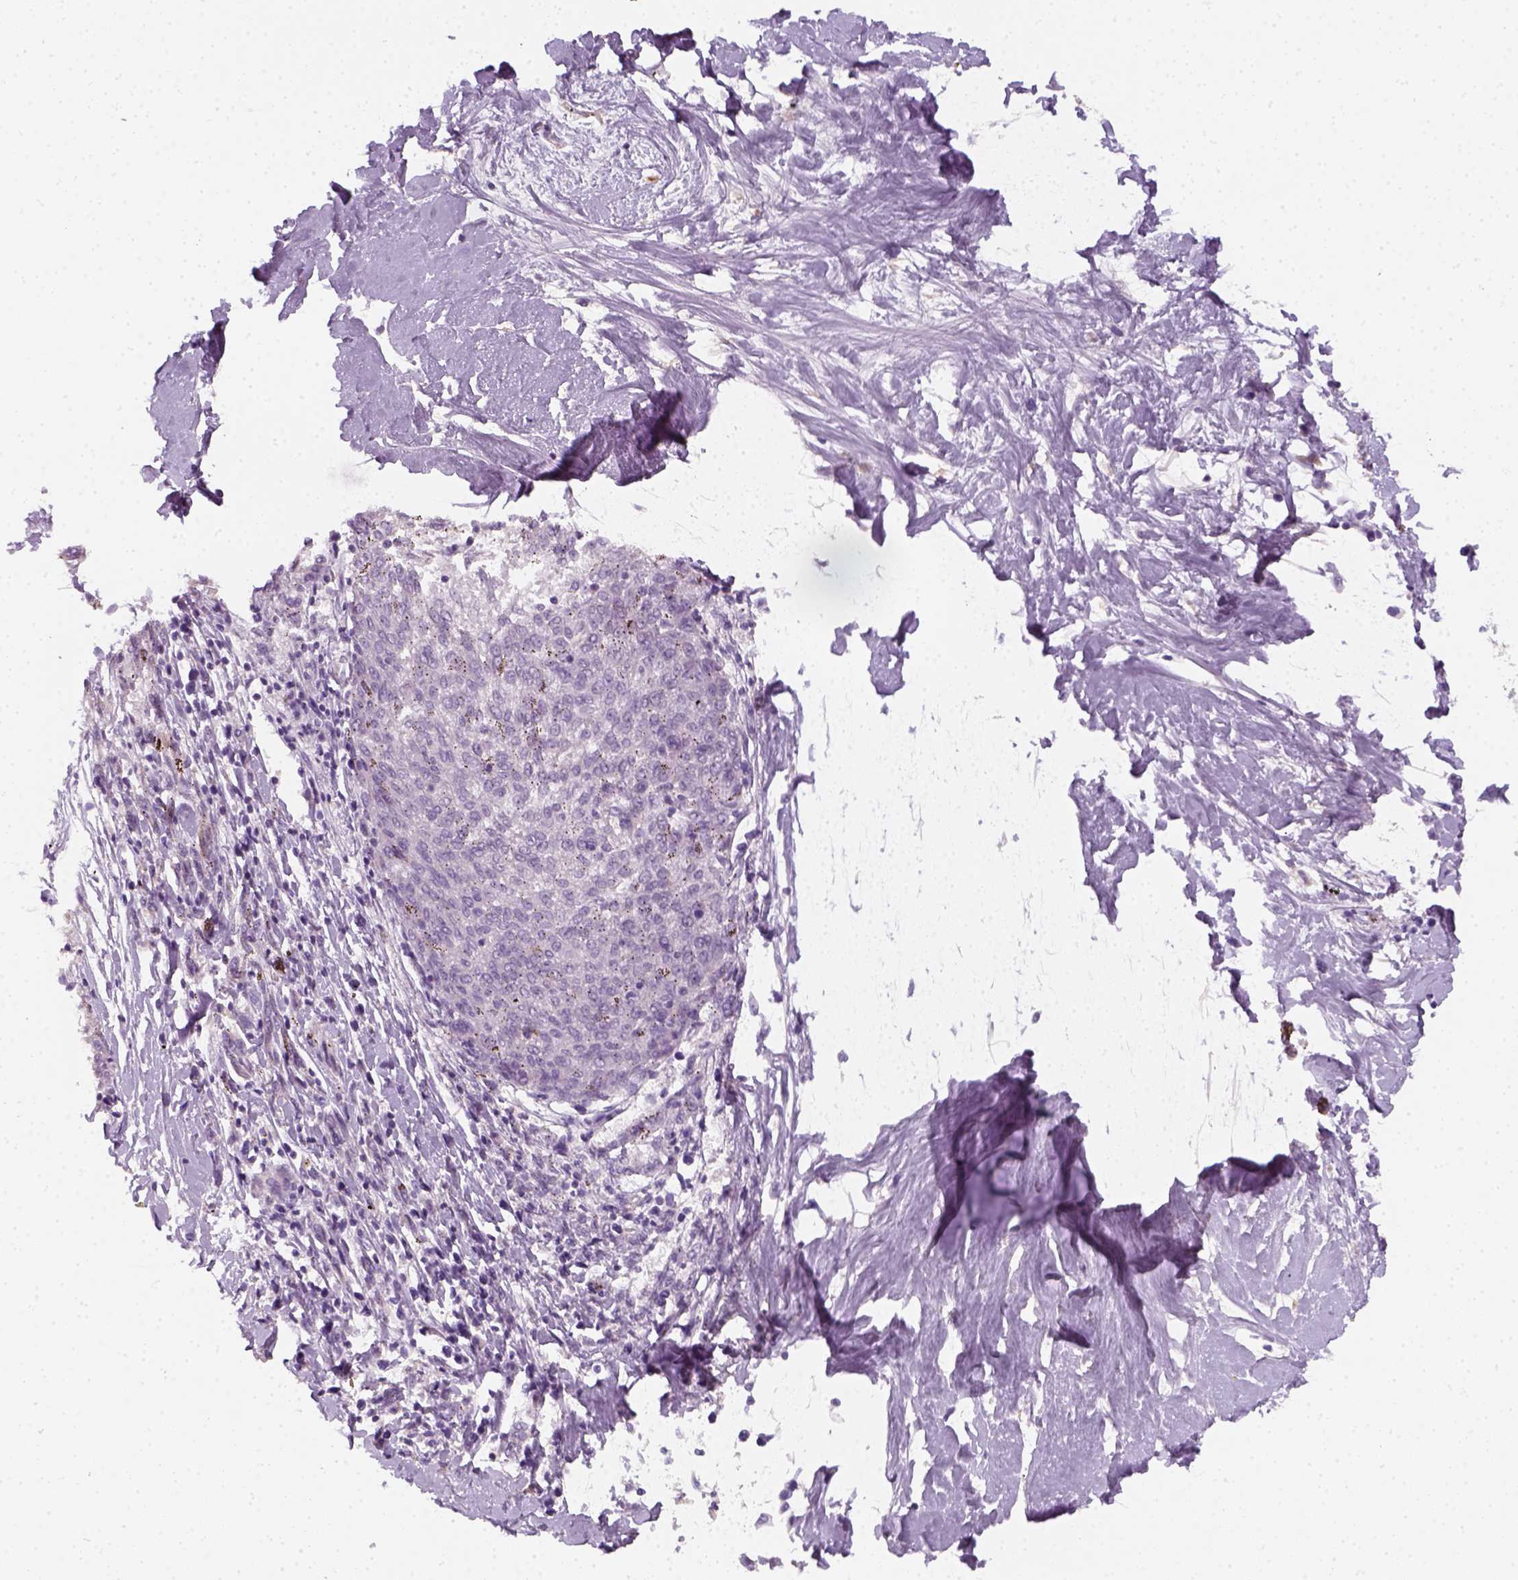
{"staining": {"intensity": "negative", "quantity": "none", "location": "none"}, "tissue": "melanoma", "cell_type": "Tumor cells", "image_type": "cancer", "snomed": [{"axis": "morphology", "description": "Malignant melanoma, NOS"}, {"axis": "topography", "description": "Skin"}], "caption": "Tumor cells show no significant protein positivity in malignant melanoma. (Stains: DAB IHC with hematoxylin counter stain, Microscopy: brightfield microscopy at high magnification).", "gene": "FAM163B", "patient": {"sex": "female", "age": 72}}